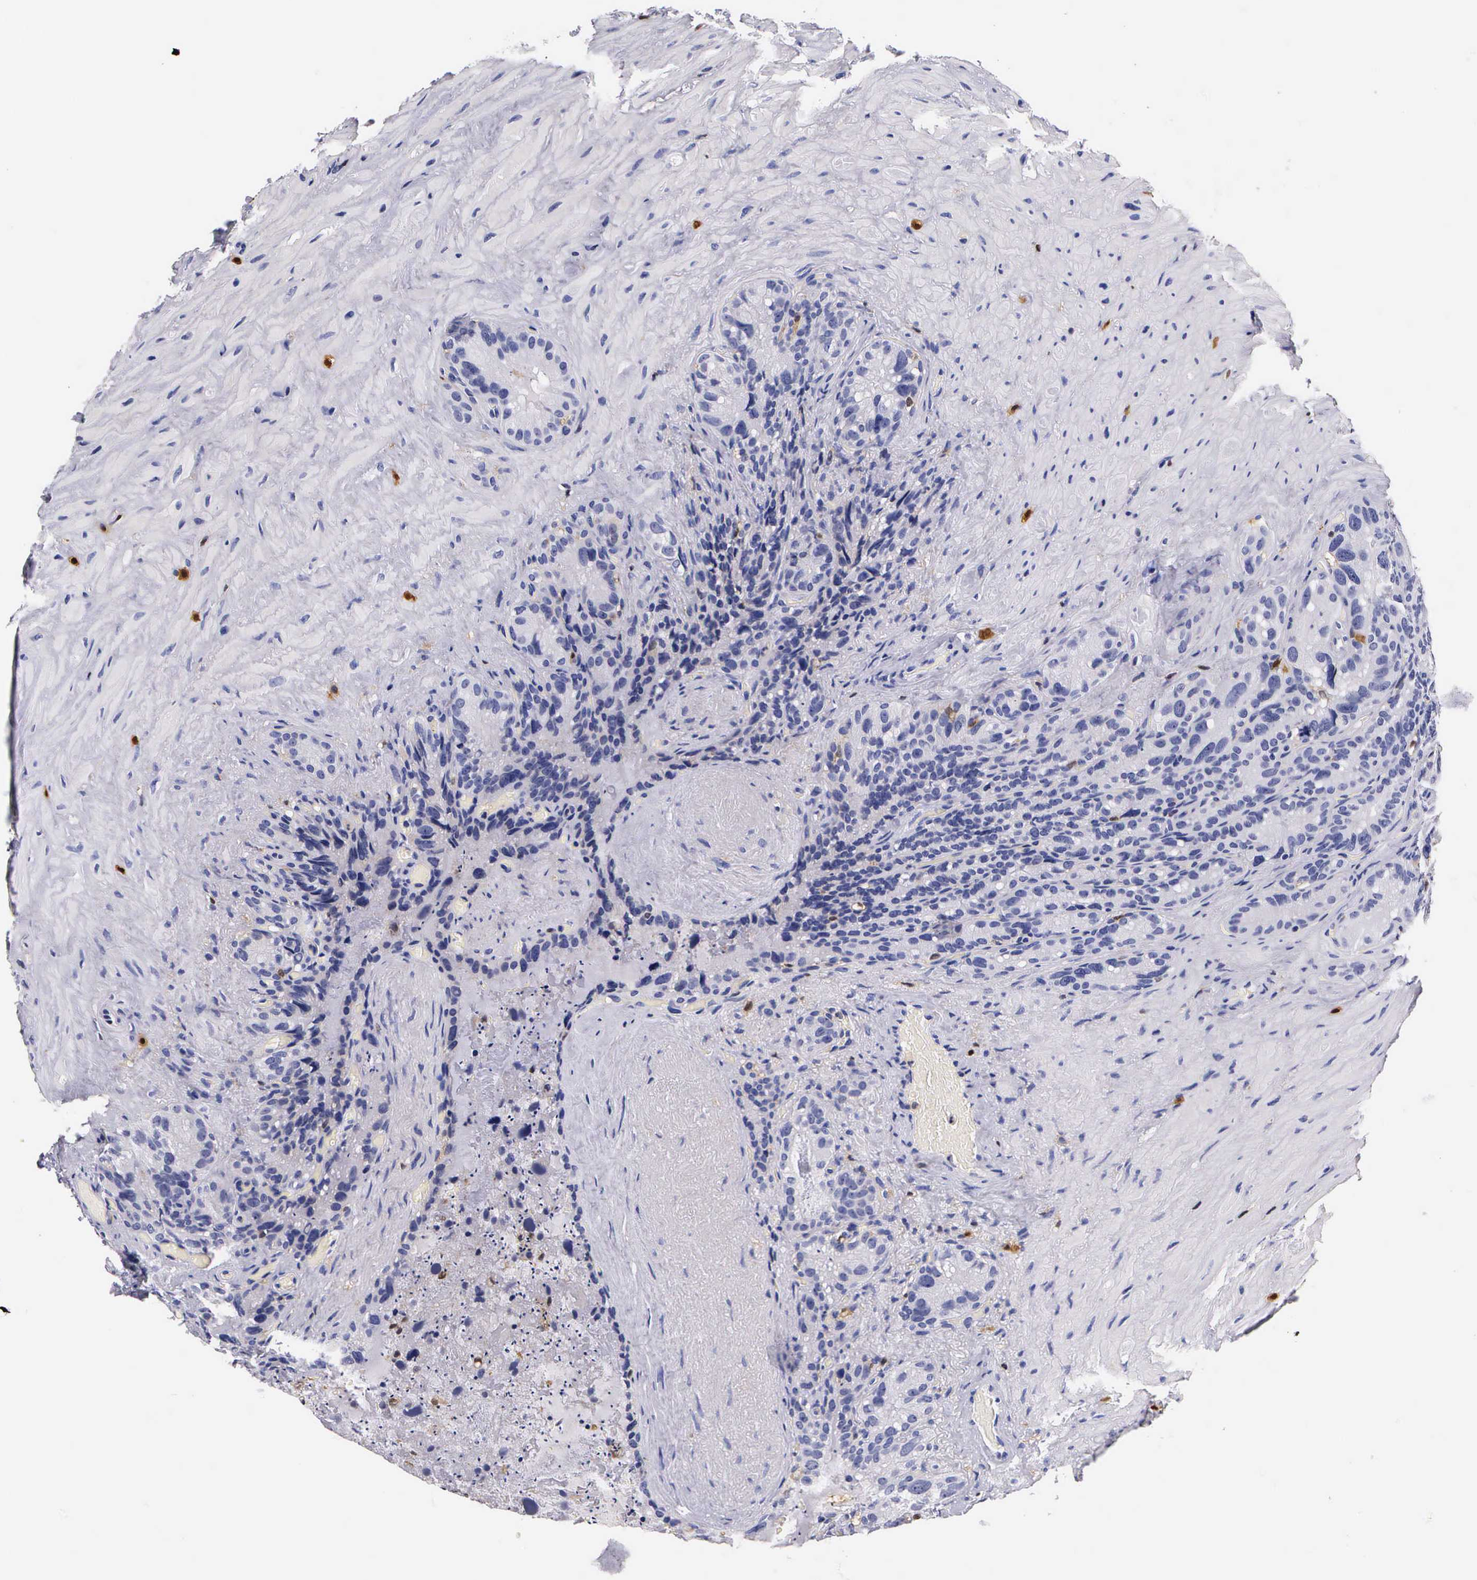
{"staining": {"intensity": "negative", "quantity": "none", "location": "none"}, "tissue": "seminal vesicle", "cell_type": "Glandular cells", "image_type": "normal", "snomed": [{"axis": "morphology", "description": "Normal tissue, NOS"}, {"axis": "topography", "description": "Seminal veicle"}], "caption": "High magnification brightfield microscopy of unremarkable seminal vesicle stained with DAB (brown) and counterstained with hematoxylin (blue): glandular cells show no significant positivity.", "gene": "RENBP", "patient": {"sex": "male", "age": 63}}